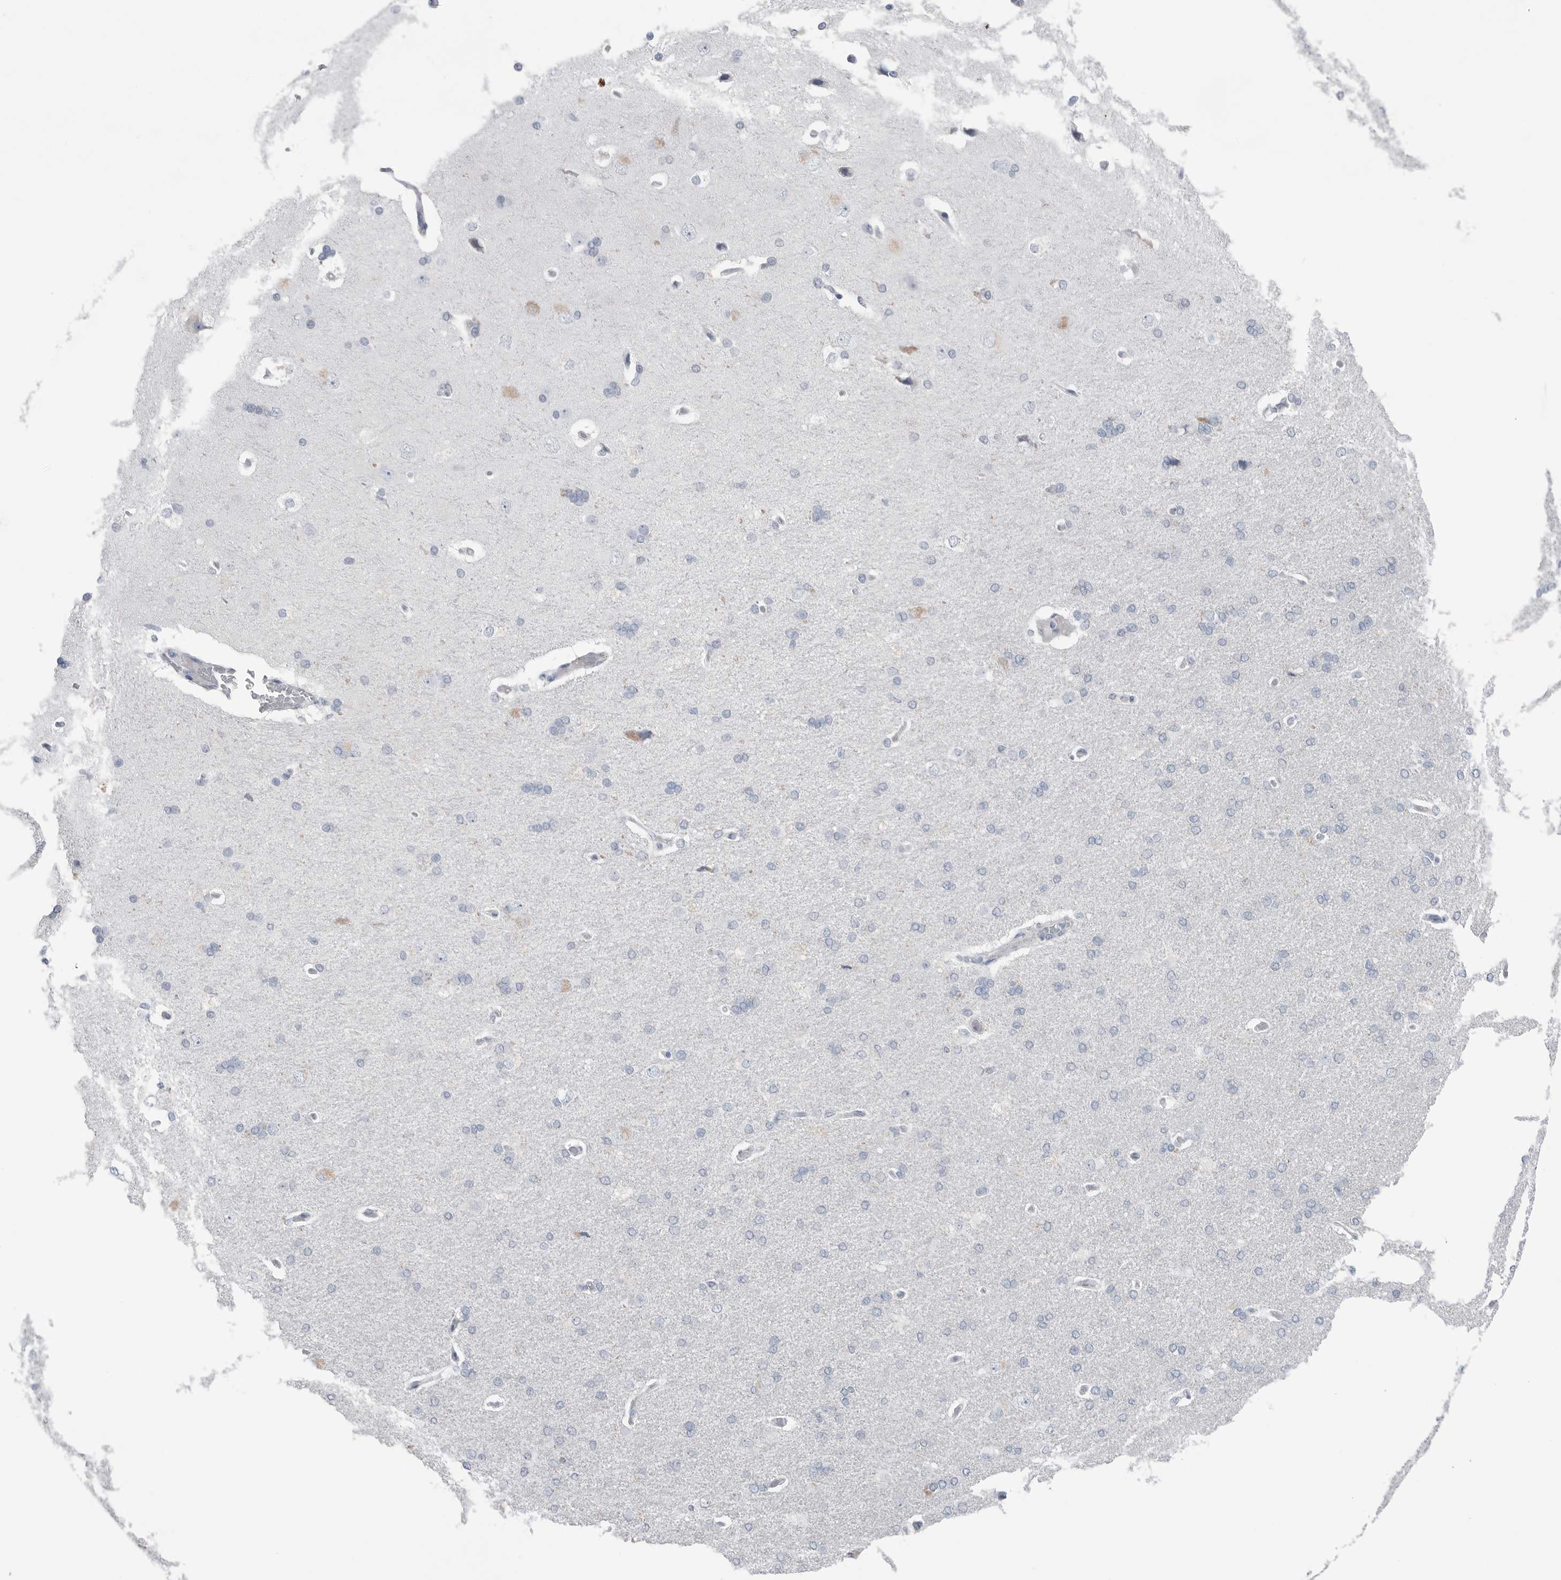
{"staining": {"intensity": "negative", "quantity": "none", "location": "none"}, "tissue": "cerebral cortex", "cell_type": "Endothelial cells", "image_type": "normal", "snomed": [{"axis": "morphology", "description": "Normal tissue, NOS"}, {"axis": "topography", "description": "Cerebral cortex"}], "caption": "DAB (3,3'-diaminobenzidine) immunohistochemical staining of unremarkable cerebral cortex reveals no significant expression in endothelial cells.", "gene": "ABHD12", "patient": {"sex": "male", "age": 62}}